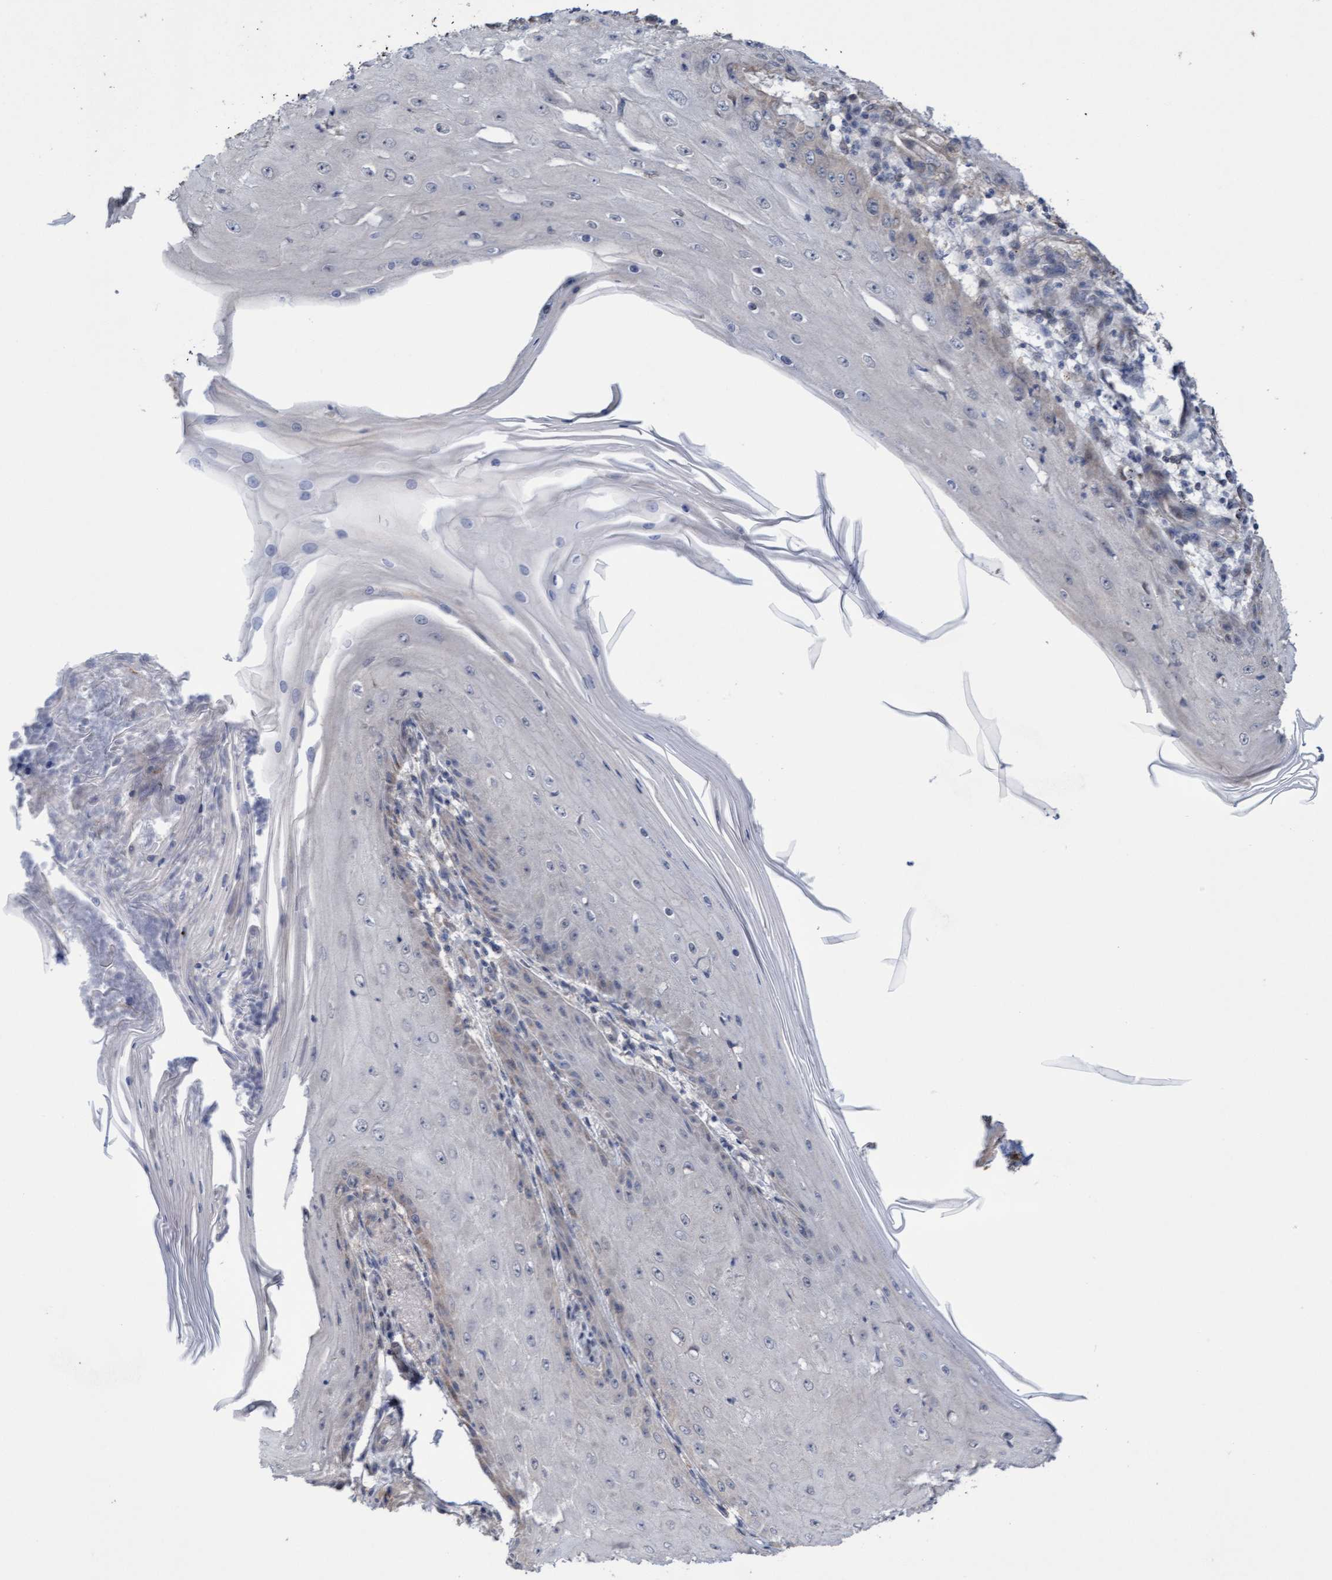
{"staining": {"intensity": "negative", "quantity": "none", "location": "none"}, "tissue": "skin cancer", "cell_type": "Tumor cells", "image_type": "cancer", "snomed": [{"axis": "morphology", "description": "Squamous cell carcinoma, NOS"}, {"axis": "topography", "description": "Skin"}], "caption": "Immunohistochemical staining of human squamous cell carcinoma (skin) demonstrates no significant positivity in tumor cells.", "gene": "ITFG1", "patient": {"sex": "female", "age": 73}}